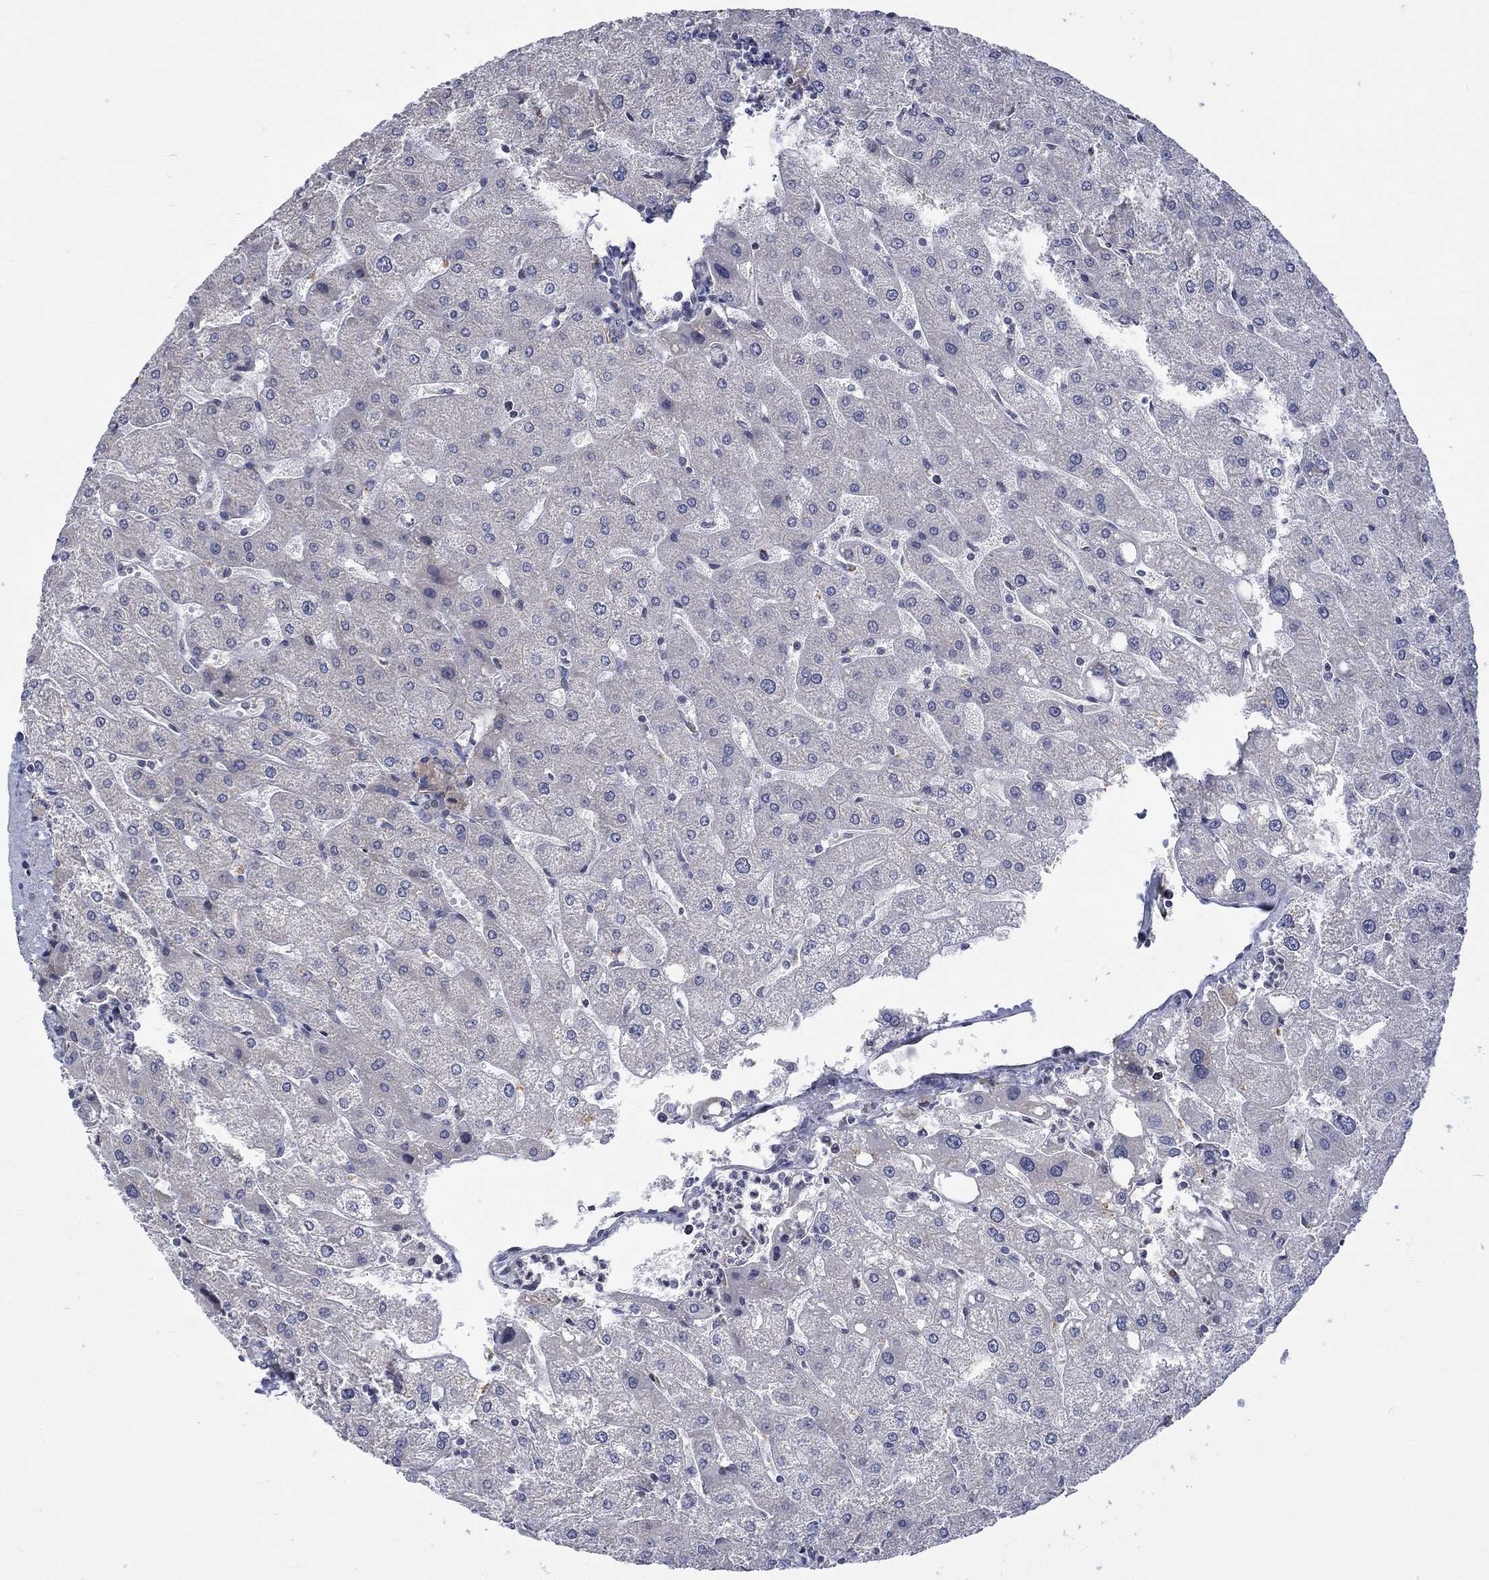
{"staining": {"intensity": "negative", "quantity": "none", "location": "none"}, "tissue": "liver", "cell_type": "Cholangiocytes", "image_type": "normal", "snomed": [{"axis": "morphology", "description": "Normal tissue, NOS"}, {"axis": "topography", "description": "Liver"}], "caption": "IHC micrograph of unremarkable human liver stained for a protein (brown), which demonstrates no expression in cholangiocytes.", "gene": "GJA5", "patient": {"sex": "male", "age": 67}}